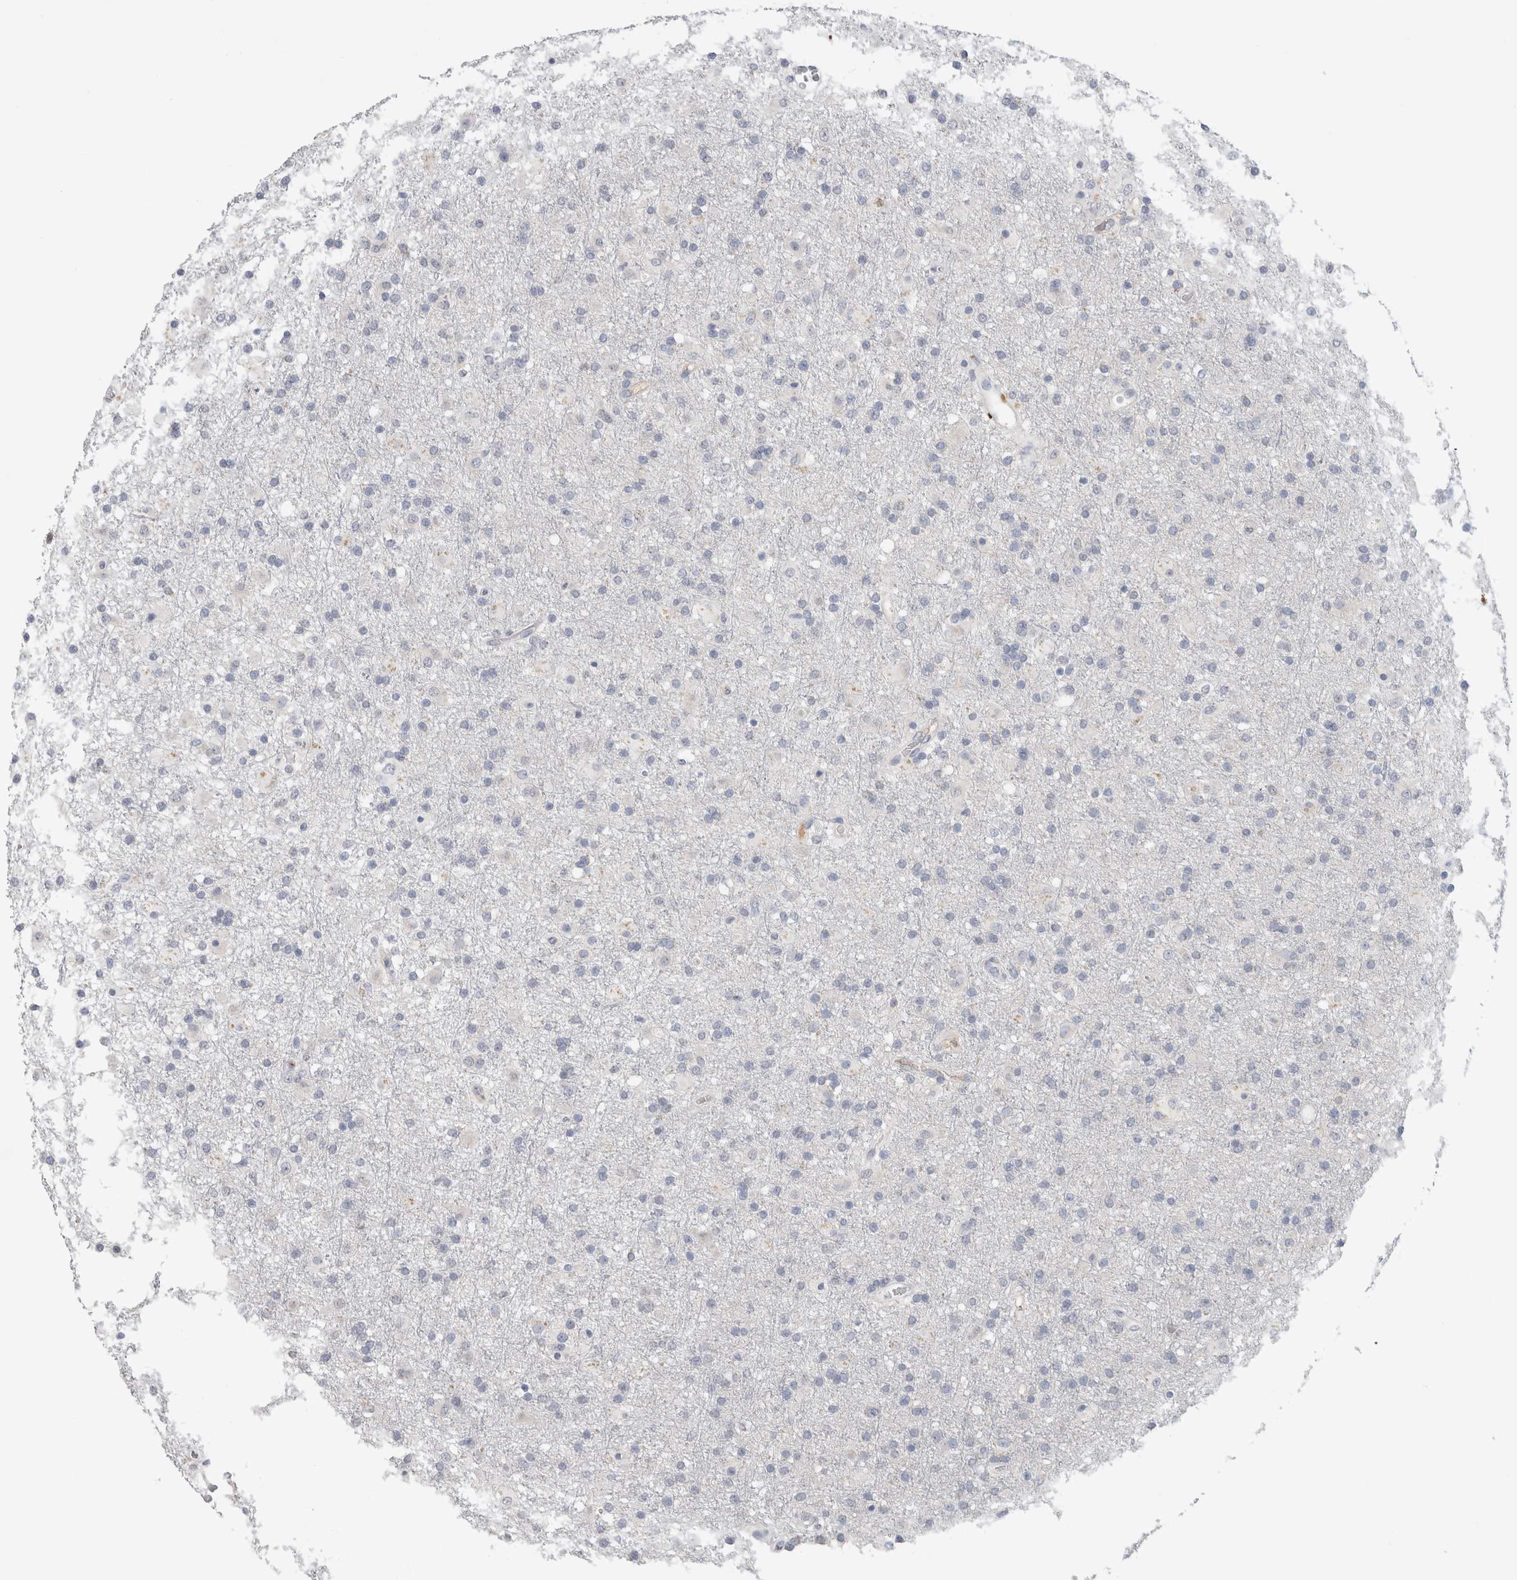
{"staining": {"intensity": "negative", "quantity": "none", "location": "none"}, "tissue": "glioma", "cell_type": "Tumor cells", "image_type": "cancer", "snomed": [{"axis": "morphology", "description": "Glioma, malignant, Low grade"}, {"axis": "topography", "description": "Brain"}], "caption": "Human glioma stained for a protein using immunohistochemistry (IHC) exhibits no staining in tumor cells.", "gene": "SCGB1A1", "patient": {"sex": "male", "age": 65}}